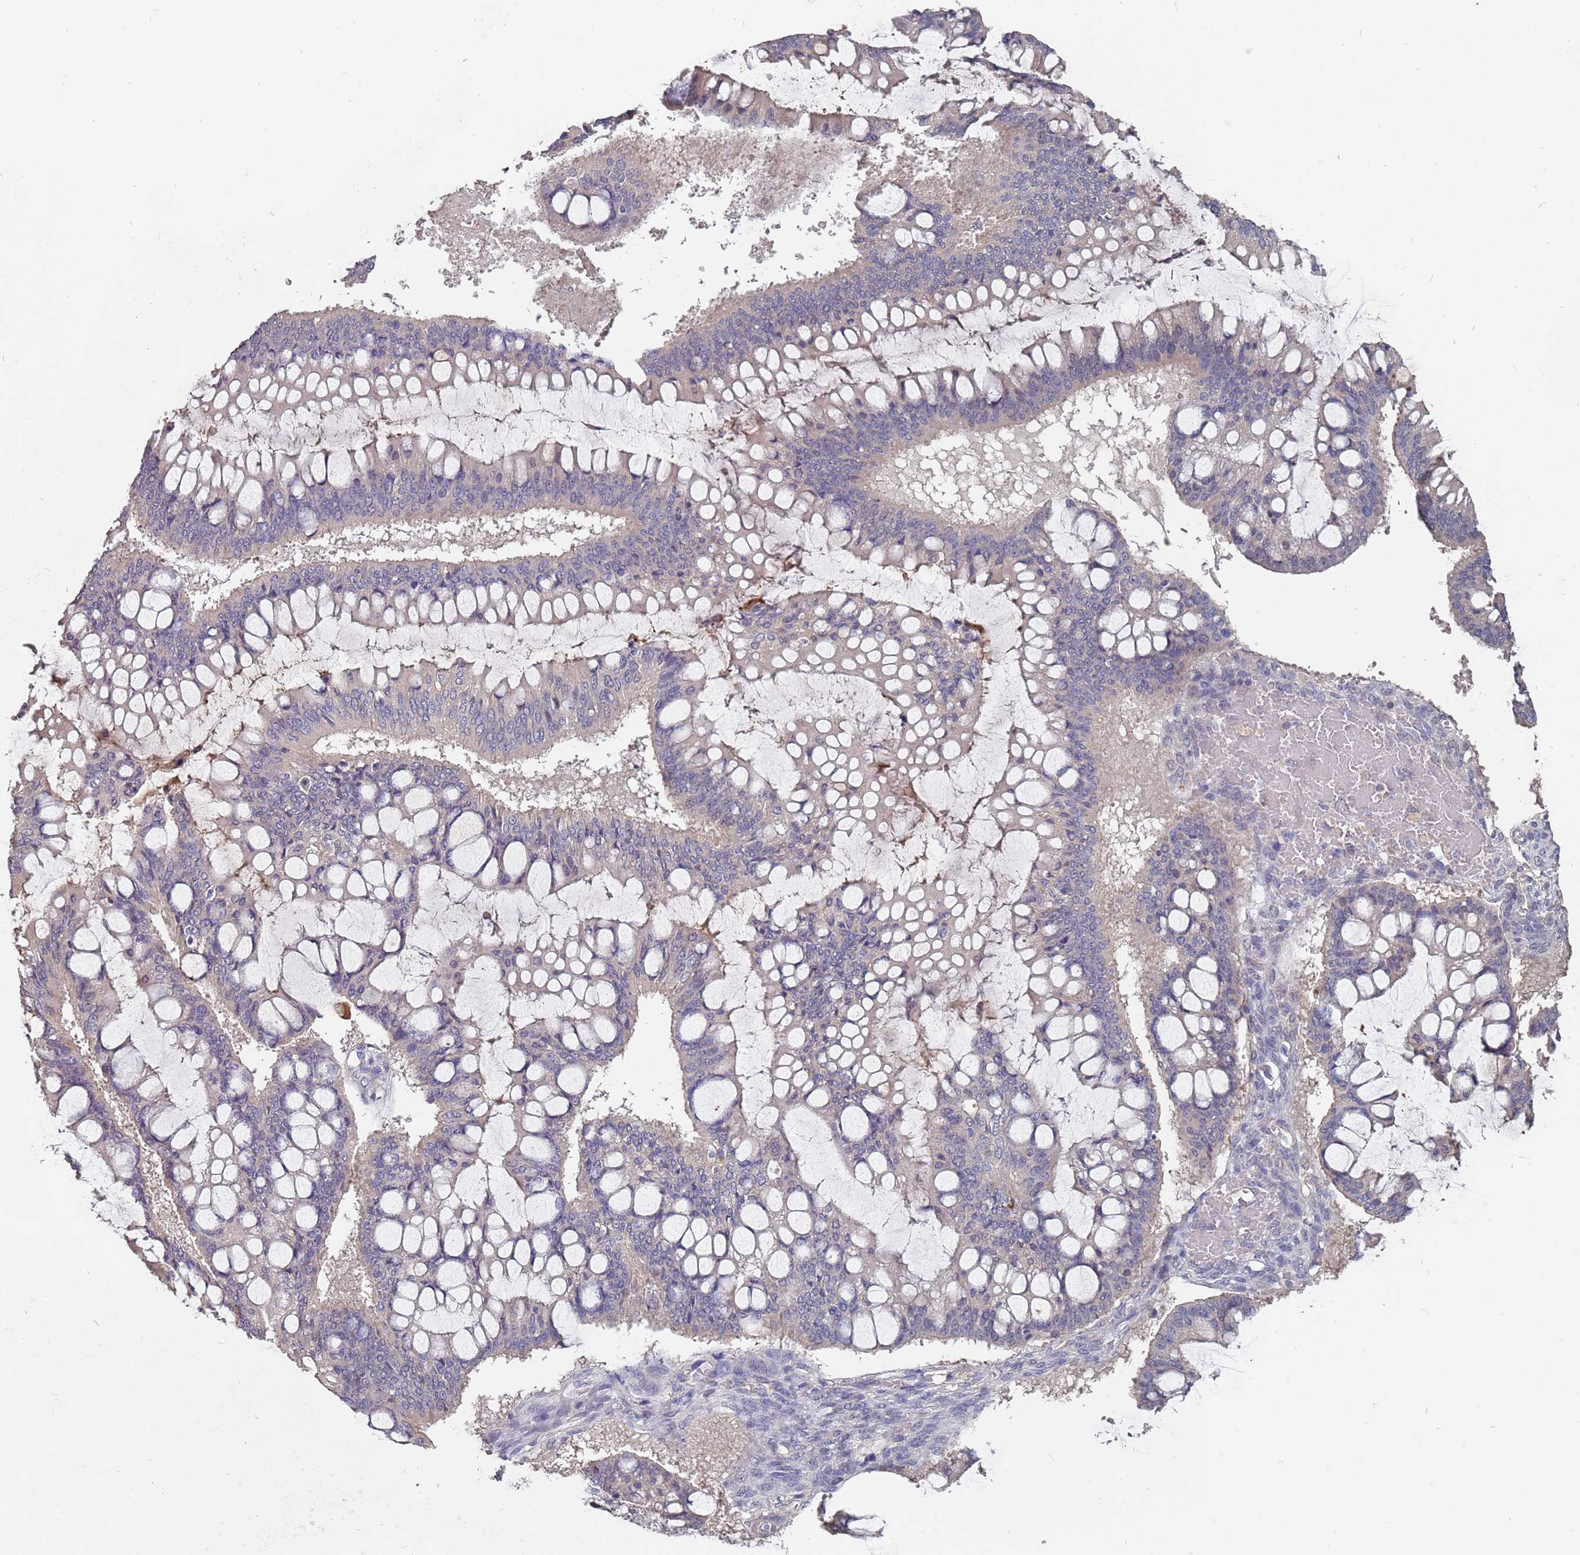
{"staining": {"intensity": "weak", "quantity": "<25%", "location": "cytoplasmic/membranous"}, "tissue": "ovarian cancer", "cell_type": "Tumor cells", "image_type": "cancer", "snomed": [{"axis": "morphology", "description": "Cystadenocarcinoma, mucinous, NOS"}, {"axis": "topography", "description": "Ovary"}], "caption": "The immunohistochemistry image has no significant expression in tumor cells of ovarian mucinous cystadenocarcinoma tissue.", "gene": "TCEANC2", "patient": {"sex": "female", "age": 73}}